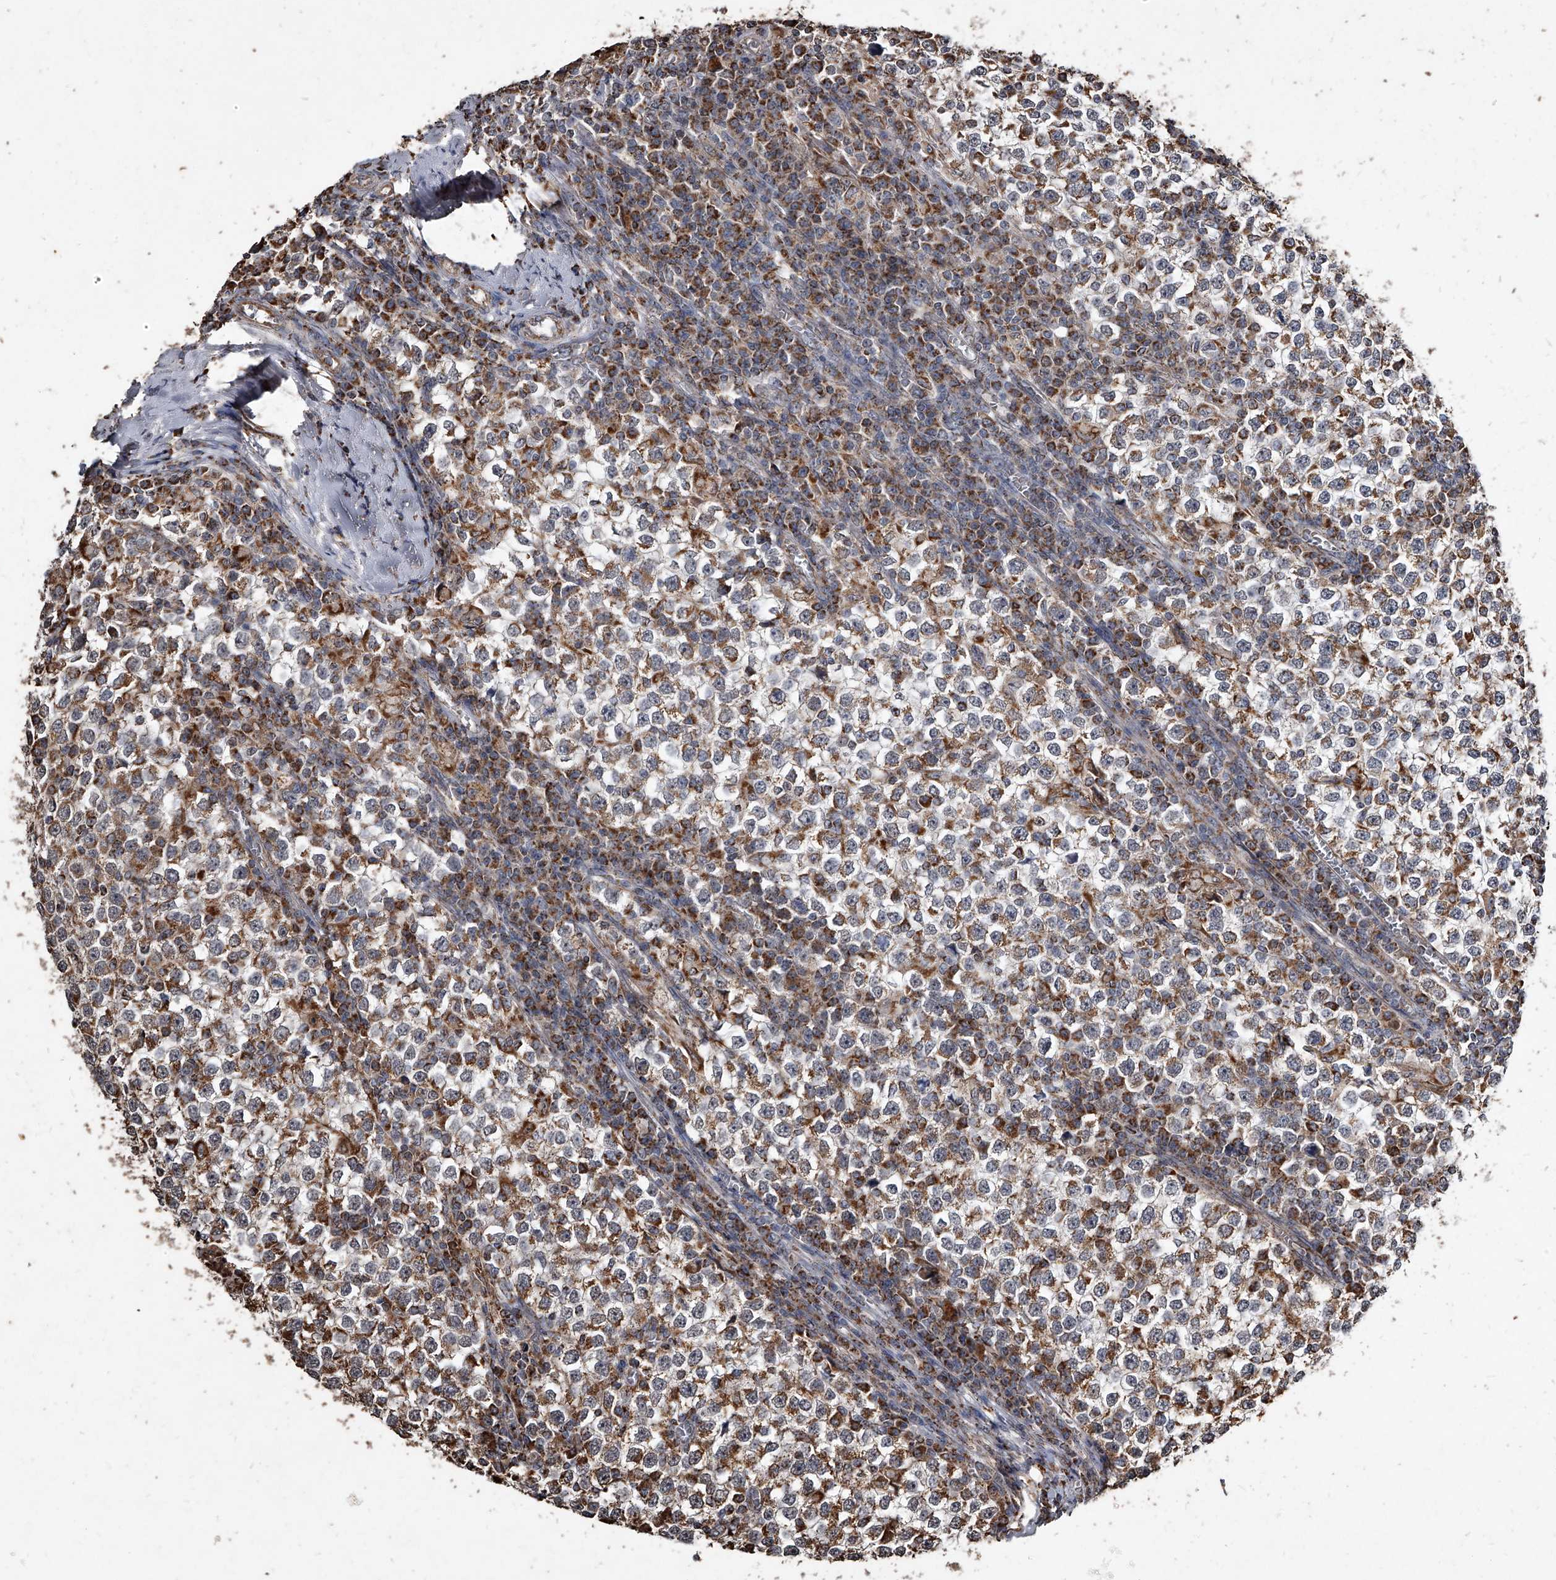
{"staining": {"intensity": "moderate", "quantity": ">75%", "location": "cytoplasmic/membranous"}, "tissue": "testis cancer", "cell_type": "Tumor cells", "image_type": "cancer", "snomed": [{"axis": "morphology", "description": "Seminoma, NOS"}, {"axis": "topography", "description": "Testis"}], "caption": "Moderate cytoplasmic/membranous staining is present in approximately >75% of tumor cells in testis seminoma.", "gene": "GPR183", "patient": {"sex": "male", "age": 65}}